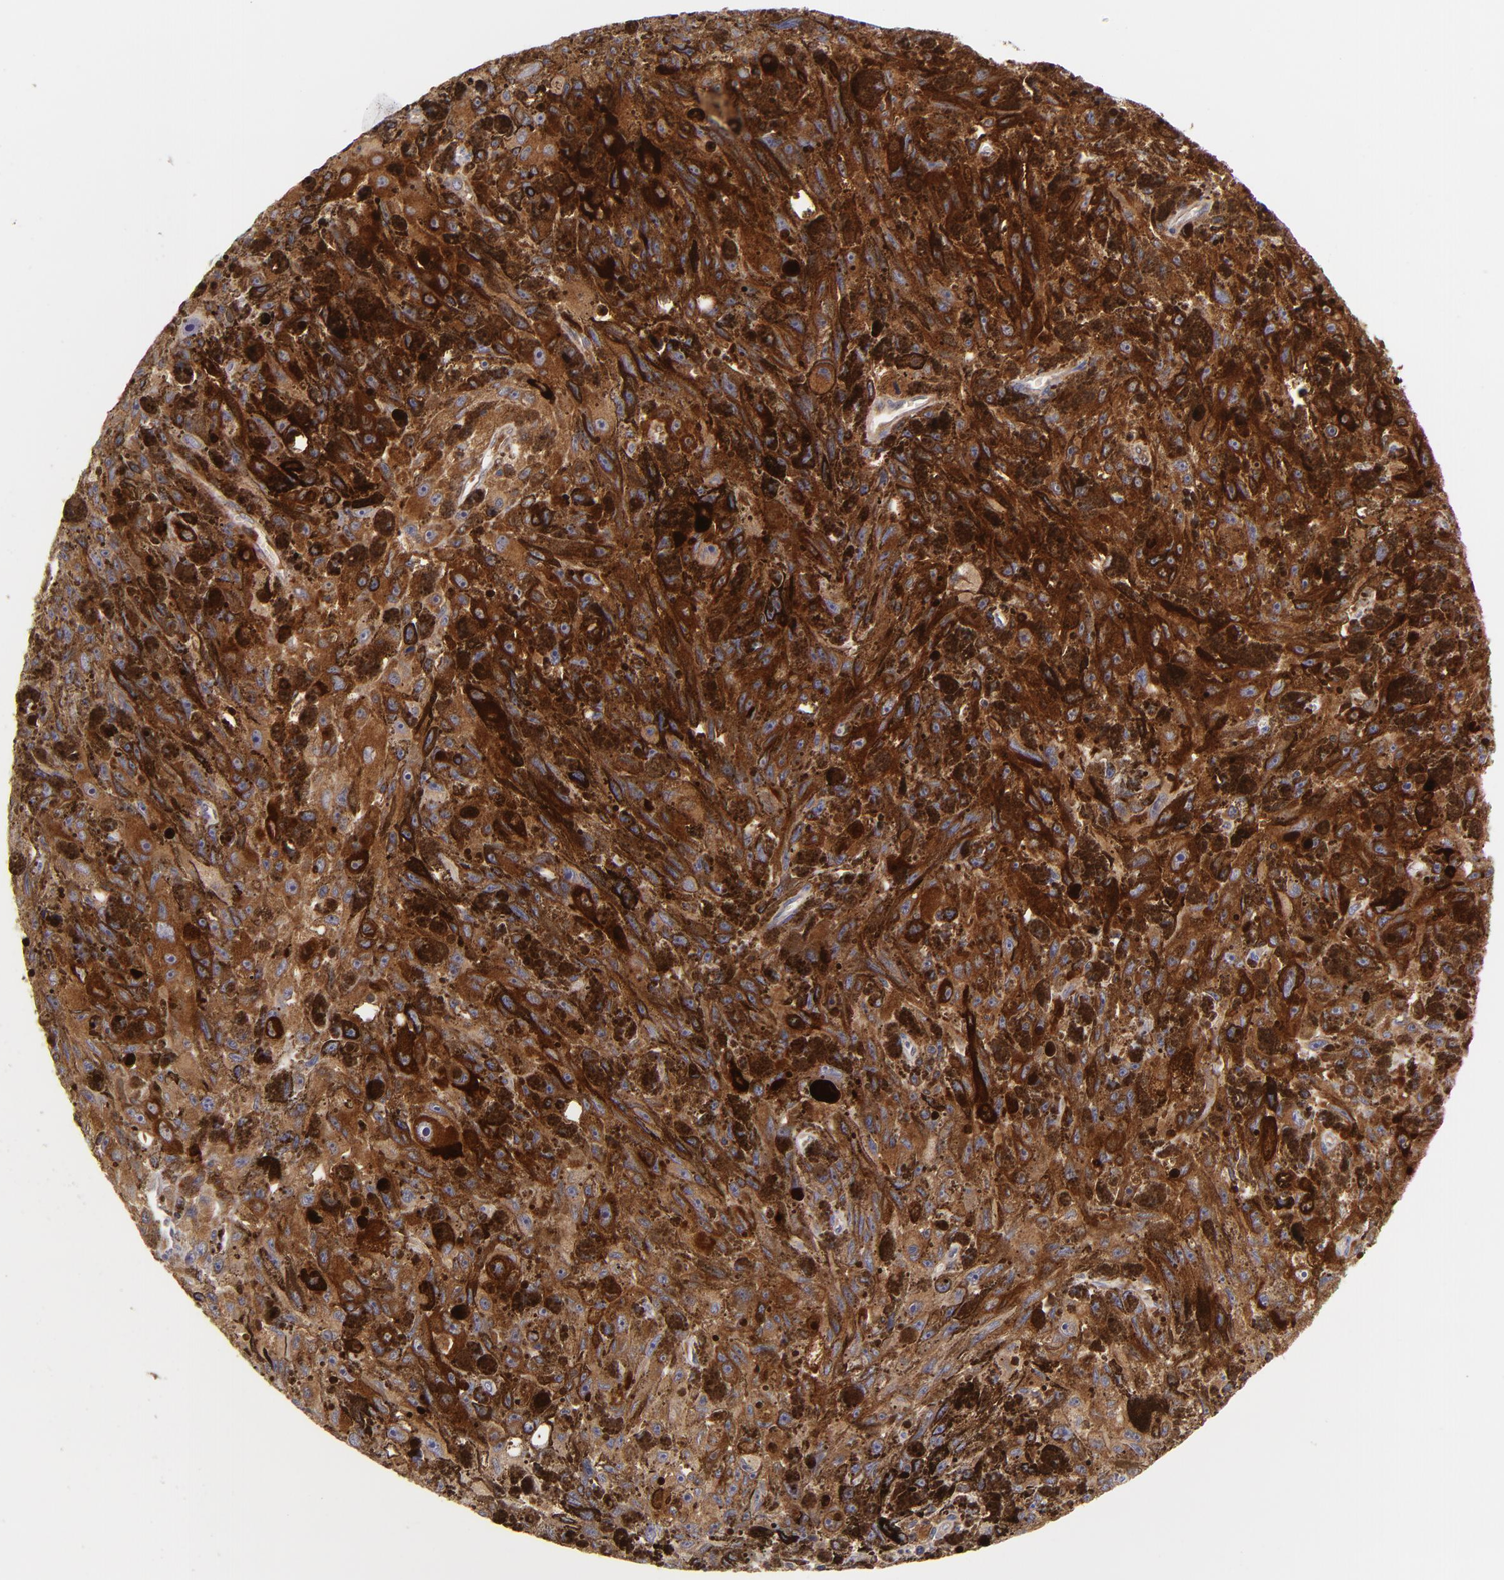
{"staining": {"intensity": "strong", "quantity": ">75%", "location": "cytoplasmic/membranous"}, "tissue": "melanoma", "cell_type": "Tumor cells", "image_type": "cancer", "snomed": [{"axis": "morphology", "description": "Malignant melanoma, NOS"}, {"axis": "topography", "description": "Skin"}], "caption": "Immunohistochemistry (DAB) staining of human melanoma shows strong cytoplasmic/membranous protein staining in about >75% of tumor cells.", "gene": "MMP10", "patient": {"sex": "female", "age": 104}}